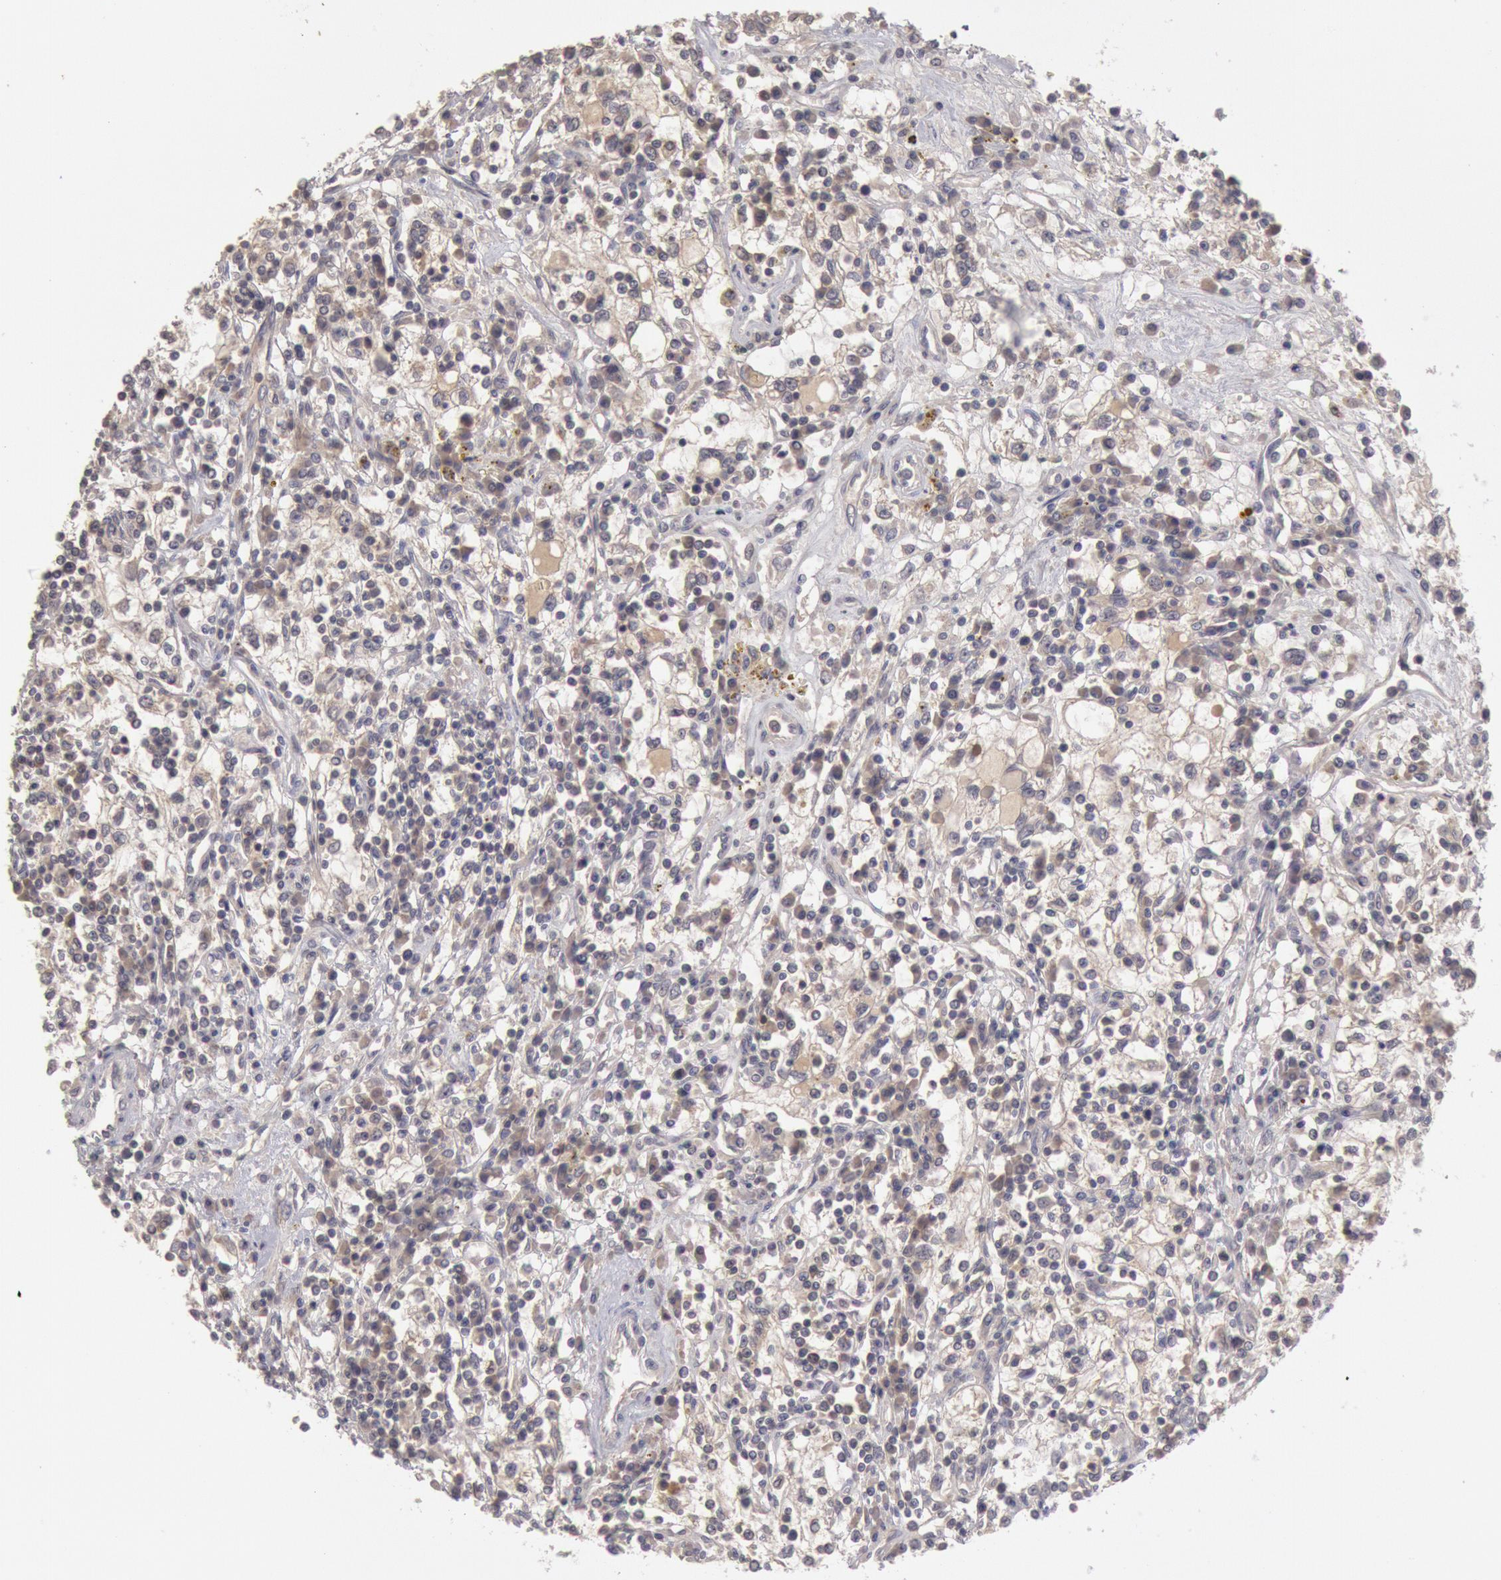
{"staining": {"intensity": "negative", "quantity": "none", "location": "none"}, "tissue": "renal cancer", "cell_type": "Tumor cells", "image_type": "cancer", "snomed": [{"axis": "morphology", "description": "Adenocarcinoma, NOS"}, {"axis": "topography", "description": "Kidney"}], "caption": "The IHC photomicrograph has no significant staining in tumor cells of renal cancer tissue.", "gene": "ZFP36L1", "patient": {"sex": "male", "age": 82}}